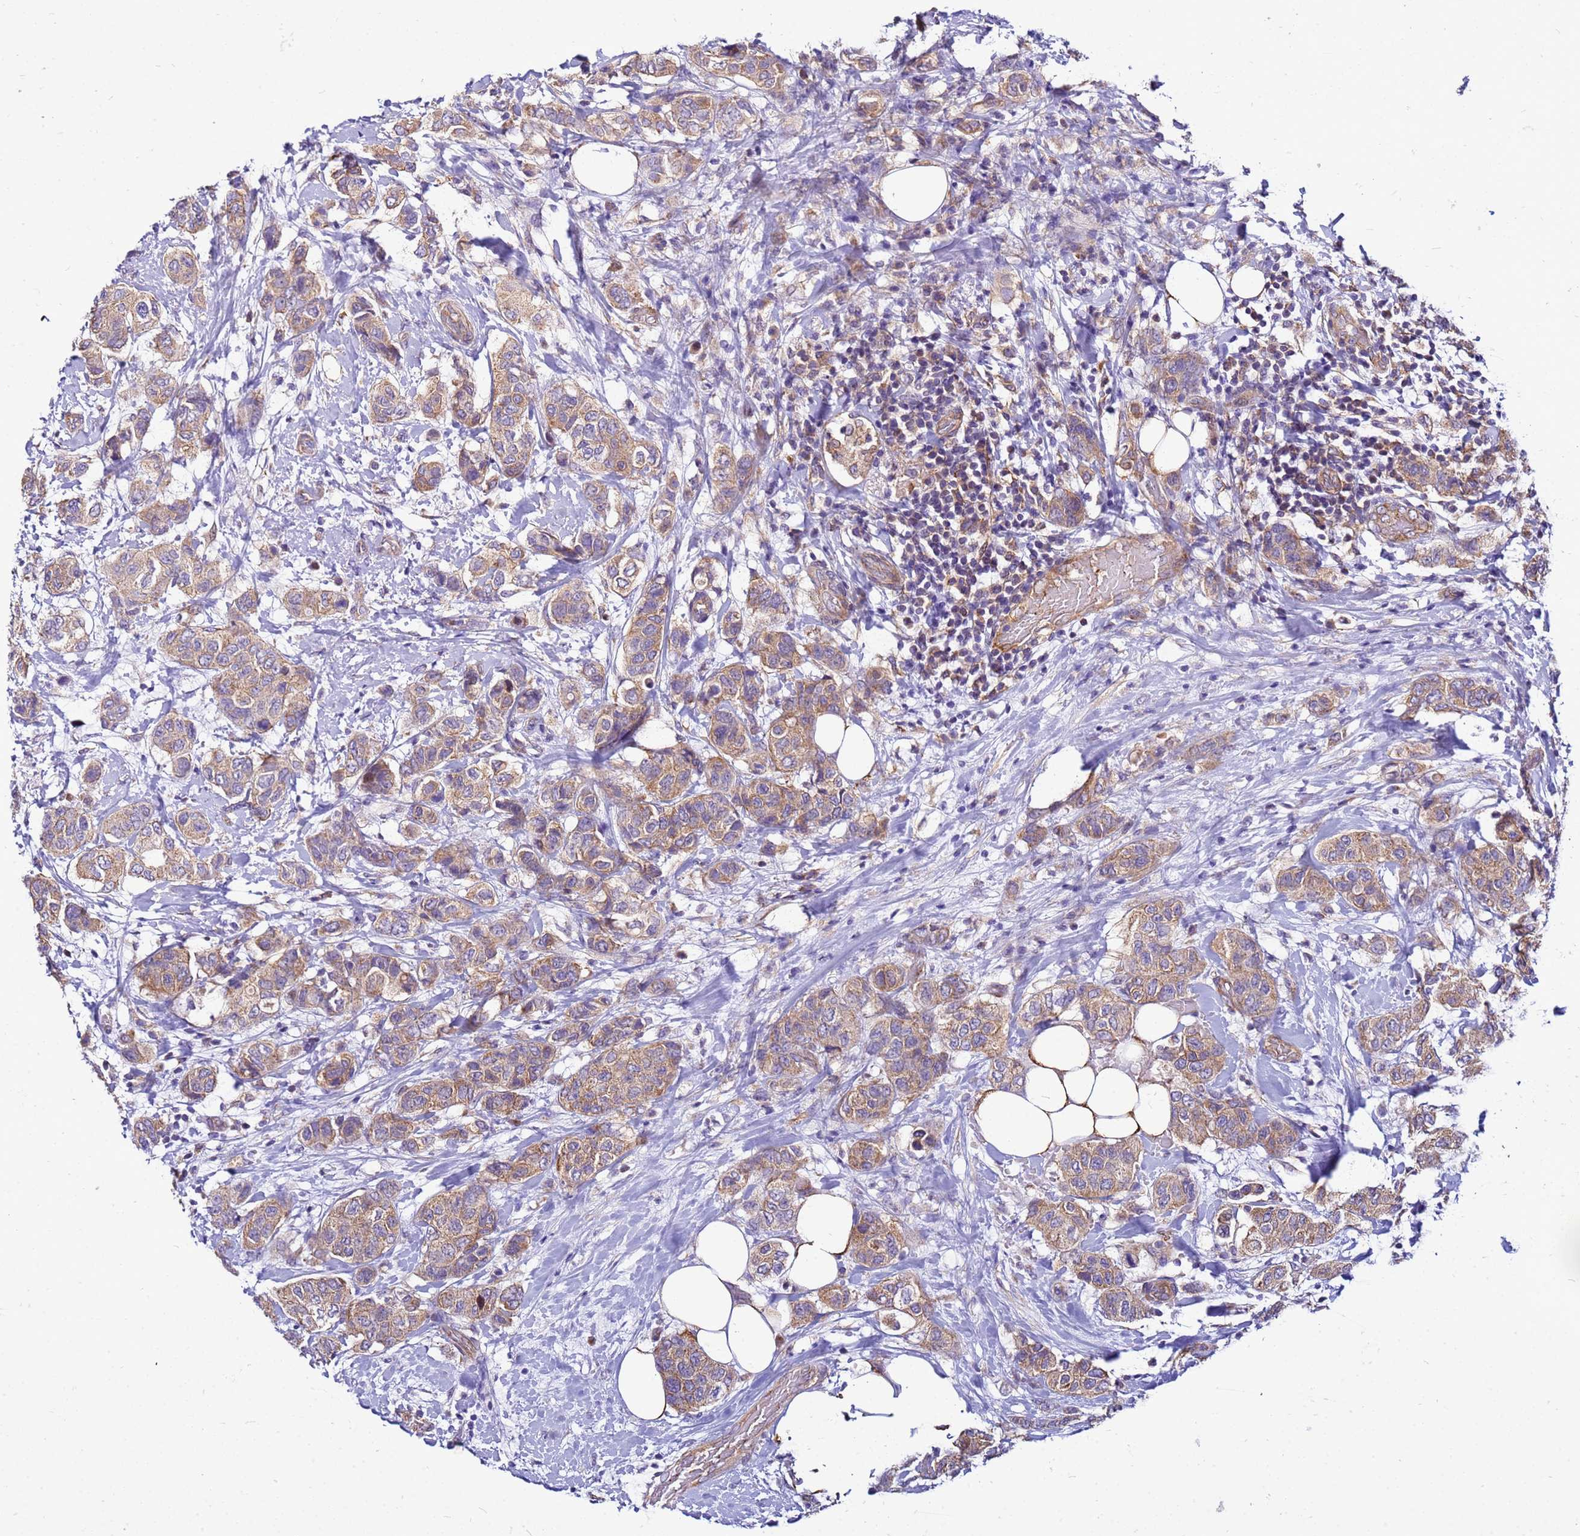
{"staining": {"intensity": "moderate", "quantity": ">75%", "location": "cytoplasmic/membranous"}, "tissue": "breast cancer", "cell_type": "Tumor cells", "image_type": "cancer", "snomed": [{"axis": "morphology", "description": "Lobular carcinoma"}, {"axis": "topography", "description": "Breast"}], "caption": "Immunohistochemistry (IHC) of human lobular carcinoma (breast) shows medium levels of moderate cytoplasmic/membranous expression in about >75% of tumor cells.", "gene": "PKD1", "patient": {"sex": "female", "age": 51}}